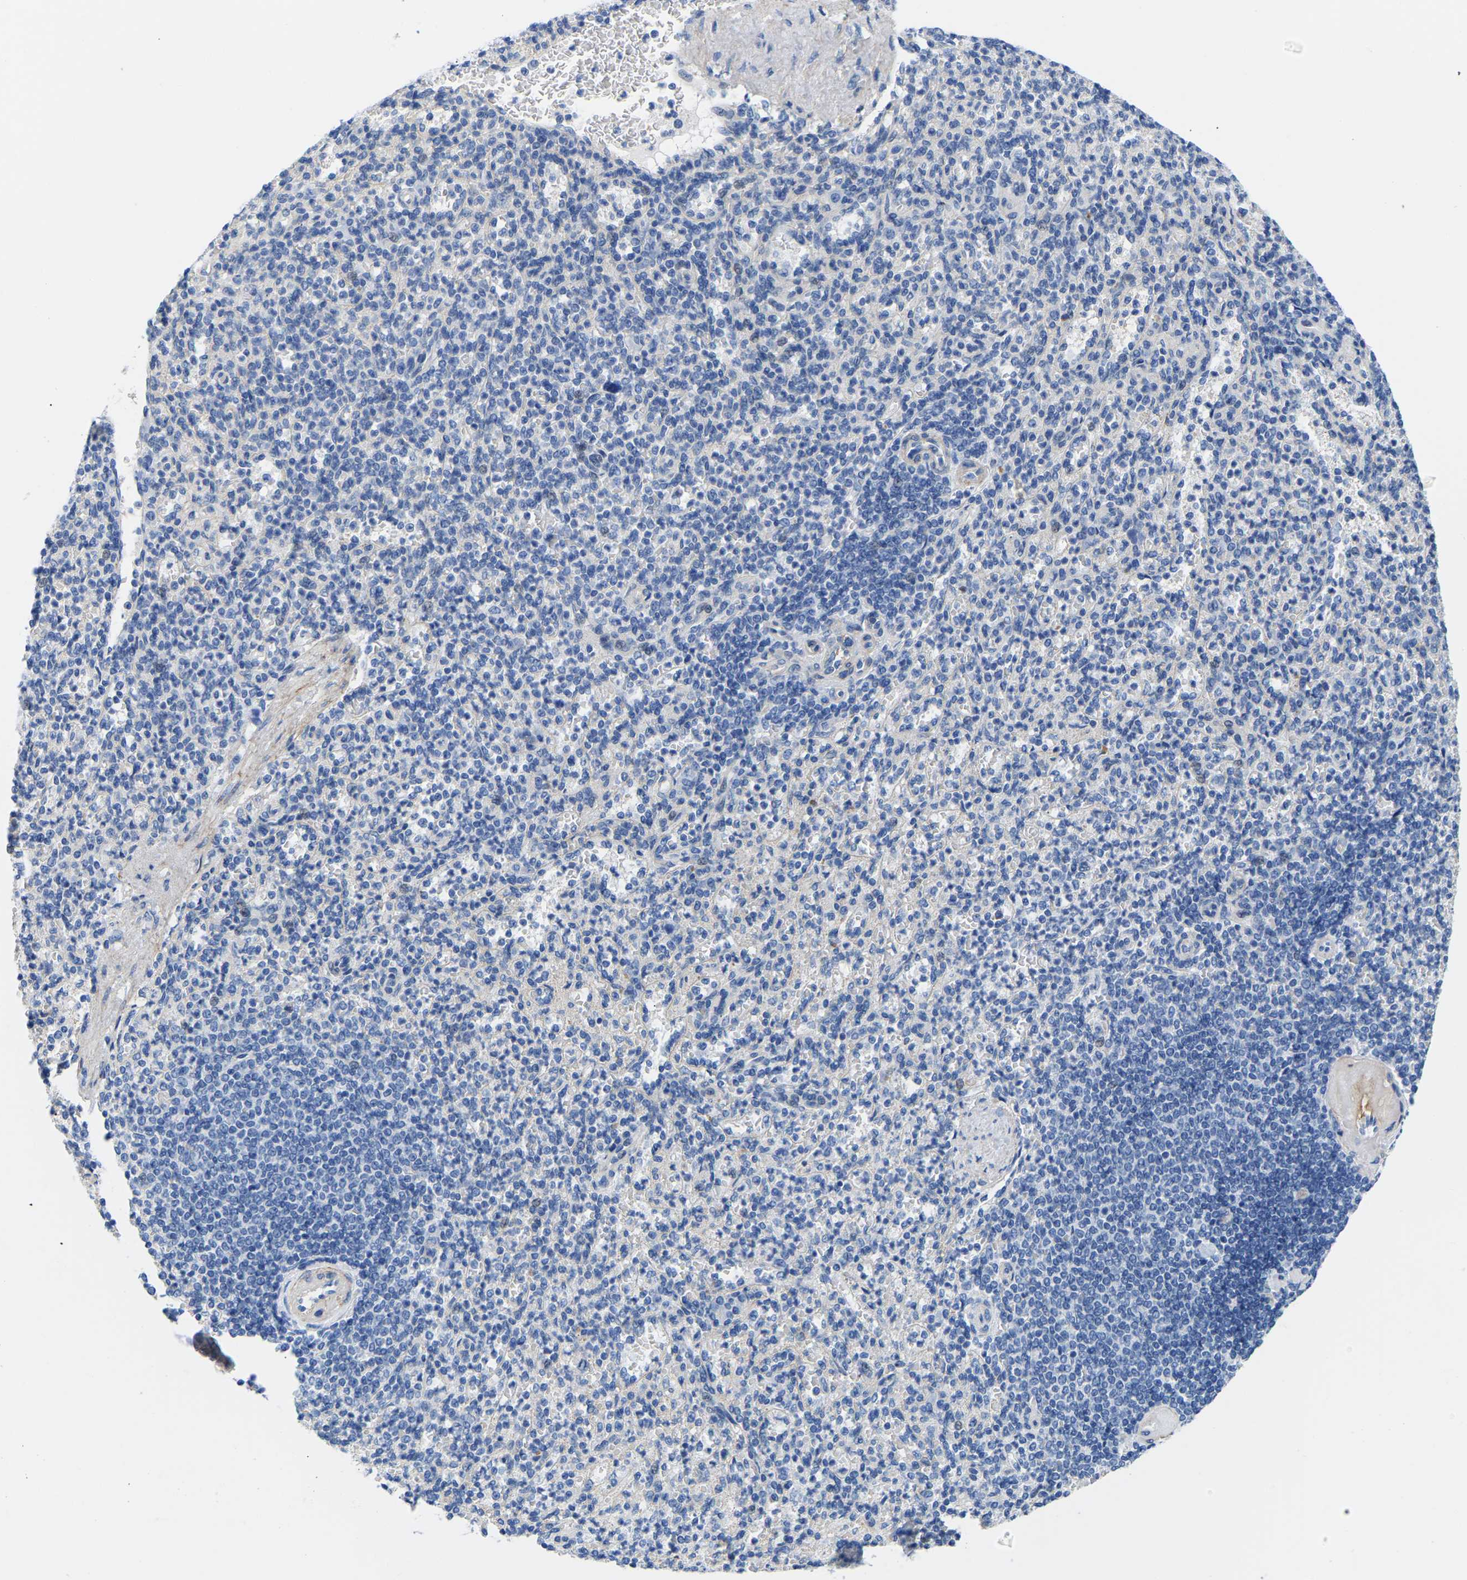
{"staining": {"intensity": "negative", "quantity": "none", "location": "none"}, "tissue": "spleen", "cell_type": "Cells in red pulp", "image_type": "normal", "snomed": [{"axis": "morphology", "description": "Normal tissue, NOS"}, {"axis": "topography", "description": "Spleen"}], "caption": "Immunohistochemical staining of normal human spleen reveals no significant positivity in cells in red pulp. (Stains: DAB IHC with hematoxylin counter stain, Microscopy: brightfield microscopy at high magnification).", "gene": "UPK3A", "patient": {"sex": "female", "age": 74}}